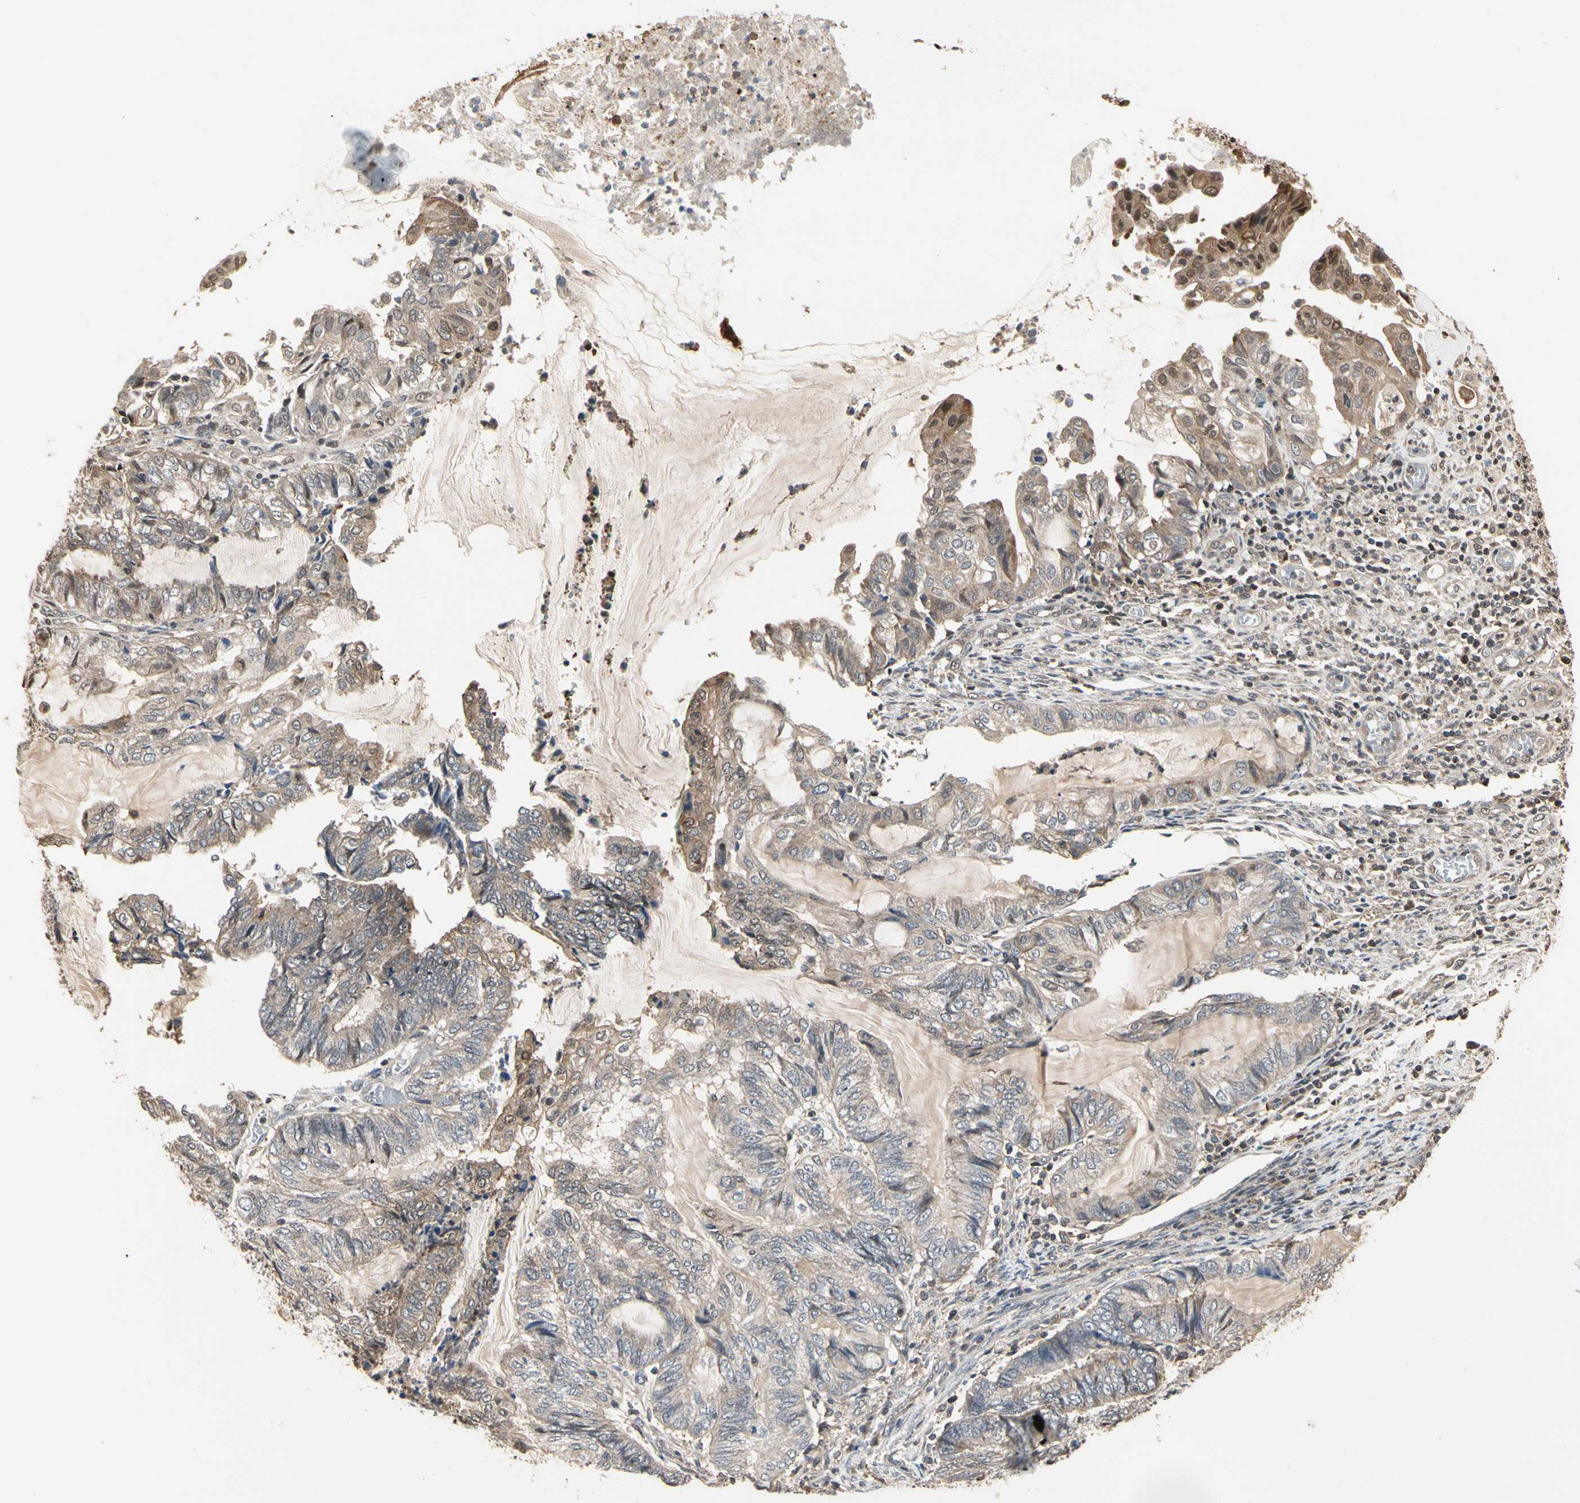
{"staining": {"intensity": "weak", "quantity": ">75%", "location": "cytoplasmic/membranous"}, "tissue": "endometrial cancer", "cell_type": "Tumor cells", "image_type": "cancer", "snomed": [{"axis": "morphology", "description": "Adenocarcinoma, NOS"}, {"axis": "topography", "description": "Uterus"}, {"axis": "topography", "description": "Endometrium"}], "caption": "Adenocarcinoma (endometrial) stained with a protein marker reveals weak staining in tumor cells.", "gene": "DRG2", "patient": {"sex": "female", "age": 70}}